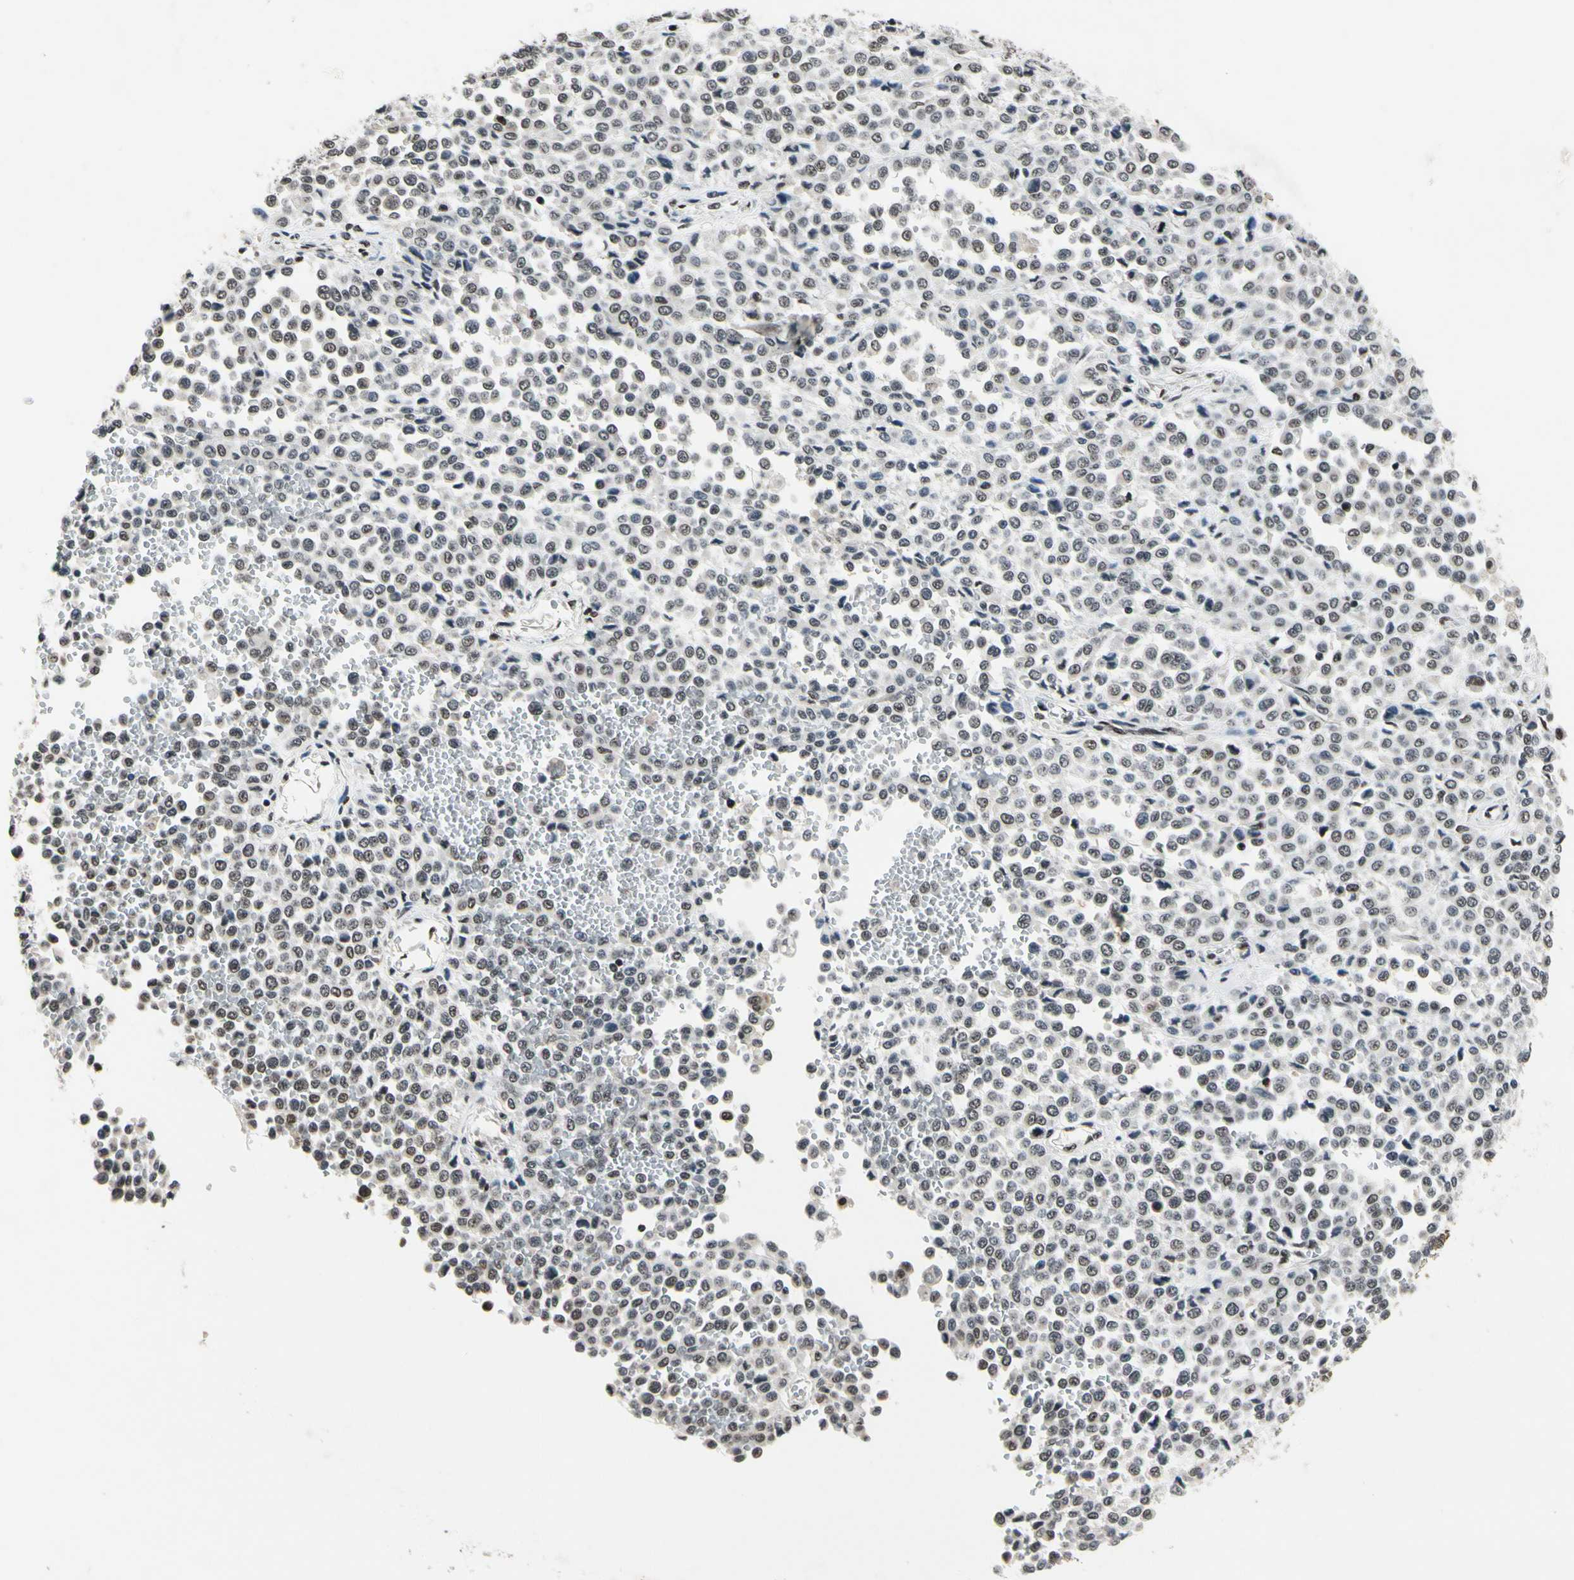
{"staining": {"intensity": "moderate", "quantity": ">75%", "location": "nuclear"}, "tissue": "melanoma", "cell_type": "Tumor cells", "image_type": "cancer", "snomed": [{"axis": "morphology", "description": "Malignant melanoma, Metastatic site"}, {"axis": "topography", "description": "Pancreas"}], "caption": "Malignant melanoma (metastatic site) stained for a protein (brown) displays moderate nuclear positive staining in approximately >75% of tumor cells.", "gene": "RECQL", "patient": {"sex": "female", "age": 30}}